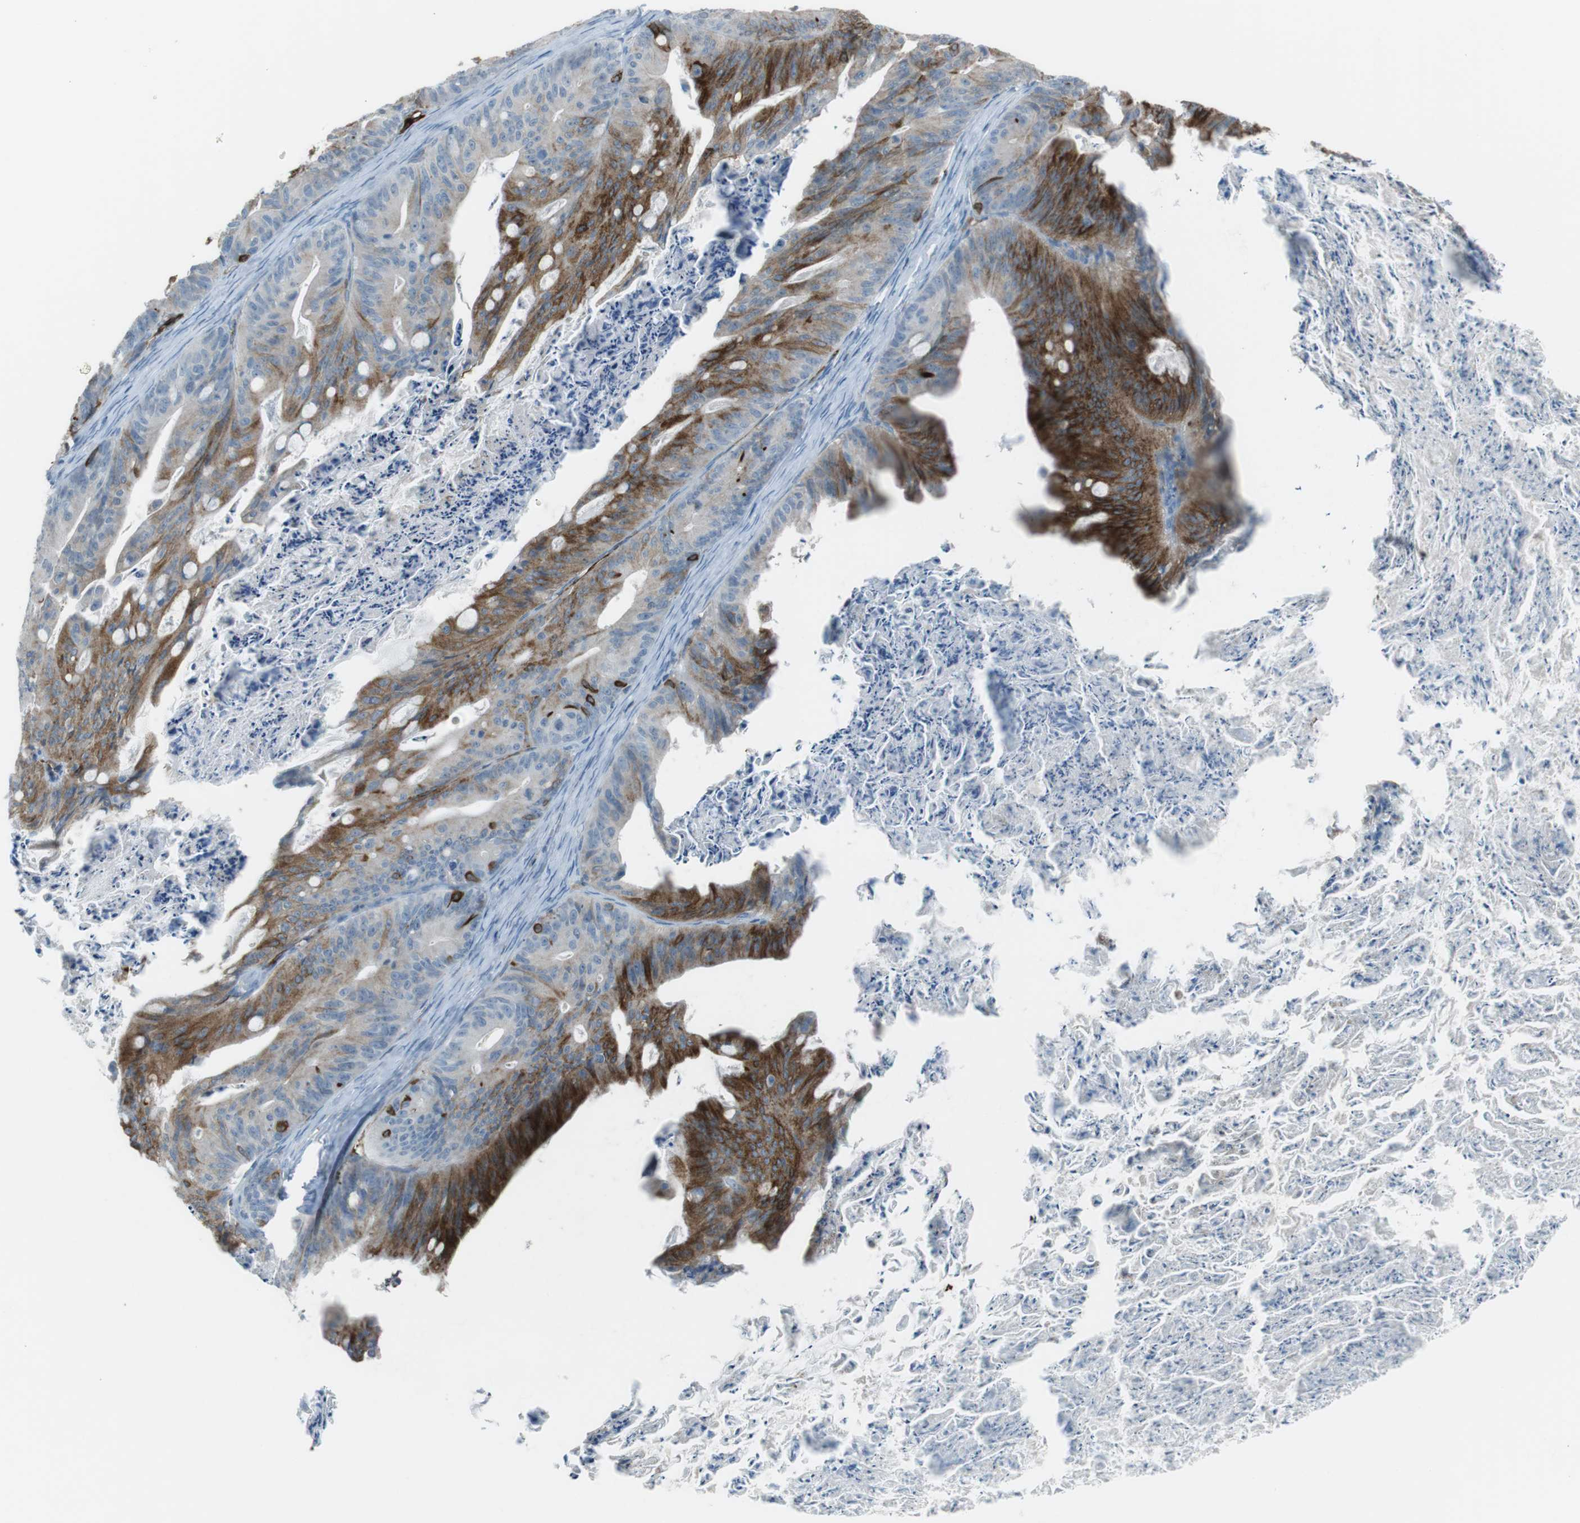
{"staining": {"intensity": "strong", "quantity": ">75%", "location": "cytoplasmic/membranous"}, "tissue": "ovarian cancer", "cell_type": "Tumor cells", "image_type": "cancer", "snomed": [{"axis": "morphology", "description": "Cystadenocarcinoma, mucinous, NOS"}, {"axis": "topography", "description": "Ovary"}], "caption": "The image displays immunohistochemical staining of mucinous cystadenocarcinoma (ovarian). There is strong cytoplasmic/membranous positivity is identified in approximately >75% of tumor cells.", "gene": "TUBB2A", "patient": {"sex": "female", "age": 37}}